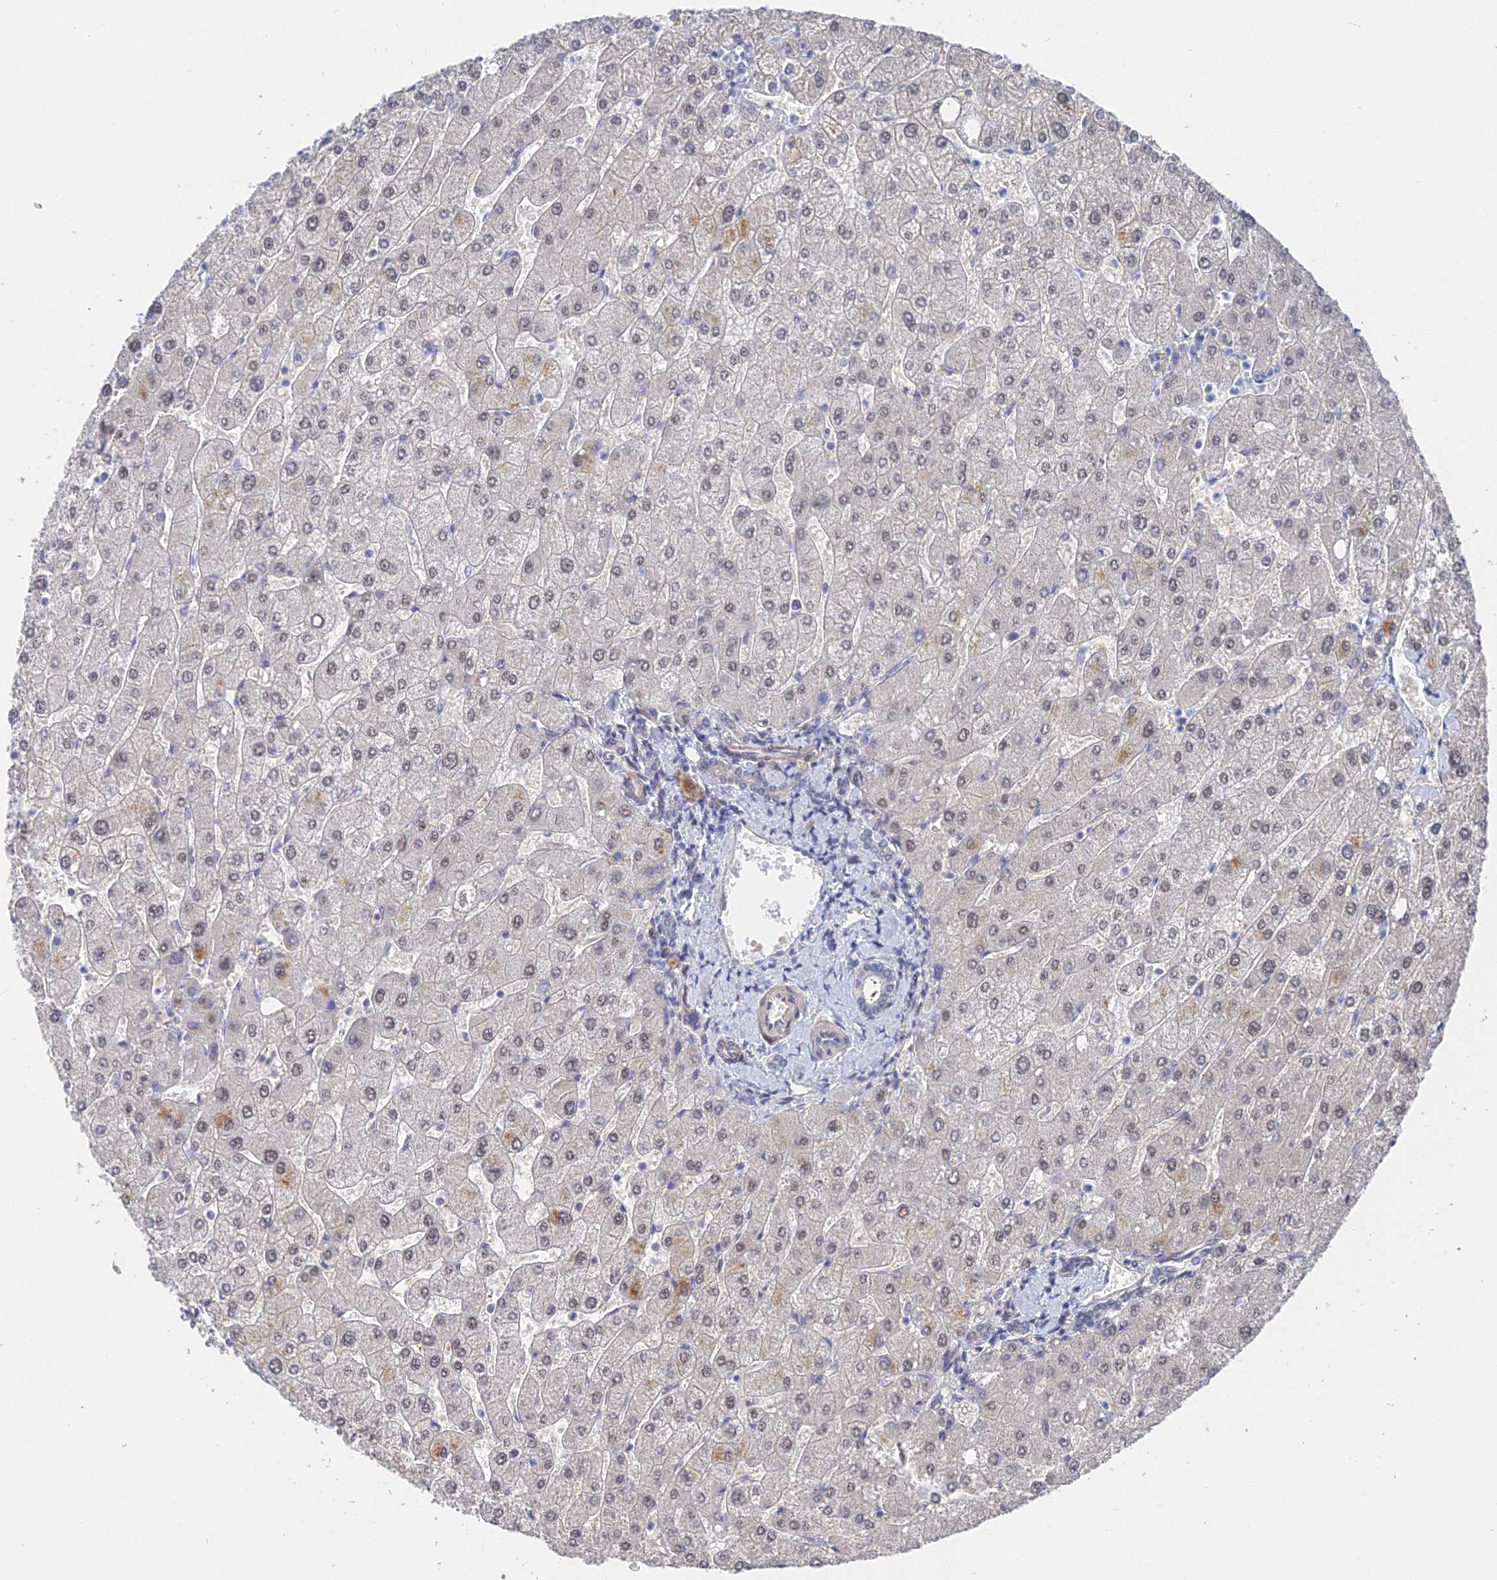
{"staining": {"intensity": "negative", "quantity": "none", "location": "none"}, "tissue": "liver", "cell_type": "Cholangiocytes", "image_type": "normal", "snomed": [{"axis": "morphology", "description": "Normal tissue, NOS"}, {"axis": "topography", "description": "Liver"}], "caption": "The histopathology image displays no staining of cholangiocytes in benign liver. (Brightfield microscopy of DAB immunohistochemistry at high magnification).", "gene": "CFAP92", "patient": {"sex": "male", "age": 55}}